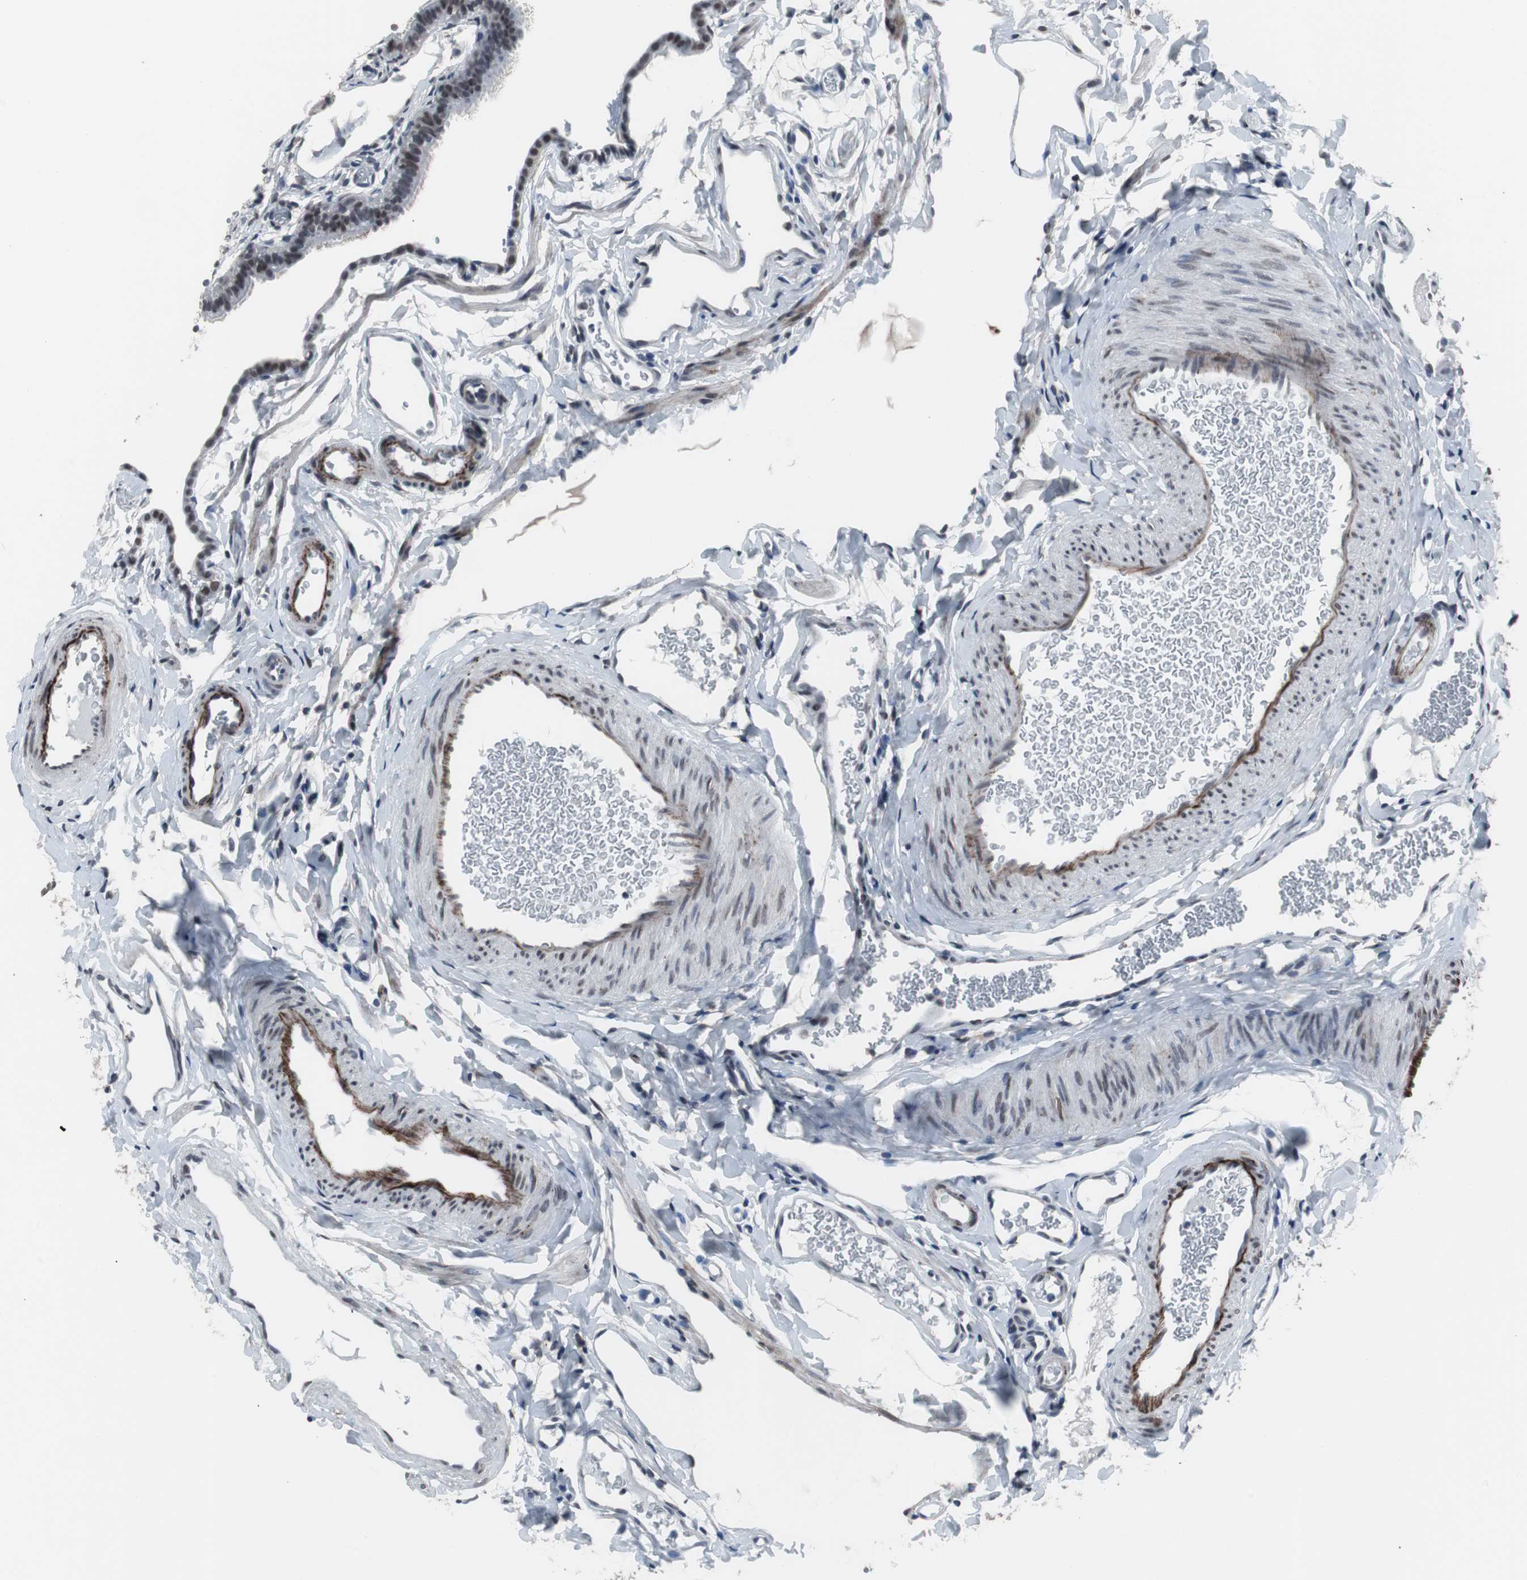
{"staining": {"intensity": "moderate", "quantity": "25%-75%", "location": "nuclear"}, "tissue": "fallopian tube", "cell_type": "Glandular cells", "image_type": "normal", "snomed": [{"axis": "morphology", "description": "Normal tissue, NOS"}, {"axis": "topography", "description": "Fallopian tube"}, {"axis": "topography", "description": "Placenta"}], "caption": "Glandular cells display medium levels of moderate nuclear positivity in about 25%-75% of cells in normal human fallopian tube.", "gene": "FOXP4", "patient": {"sex": "female", "age": 34}}